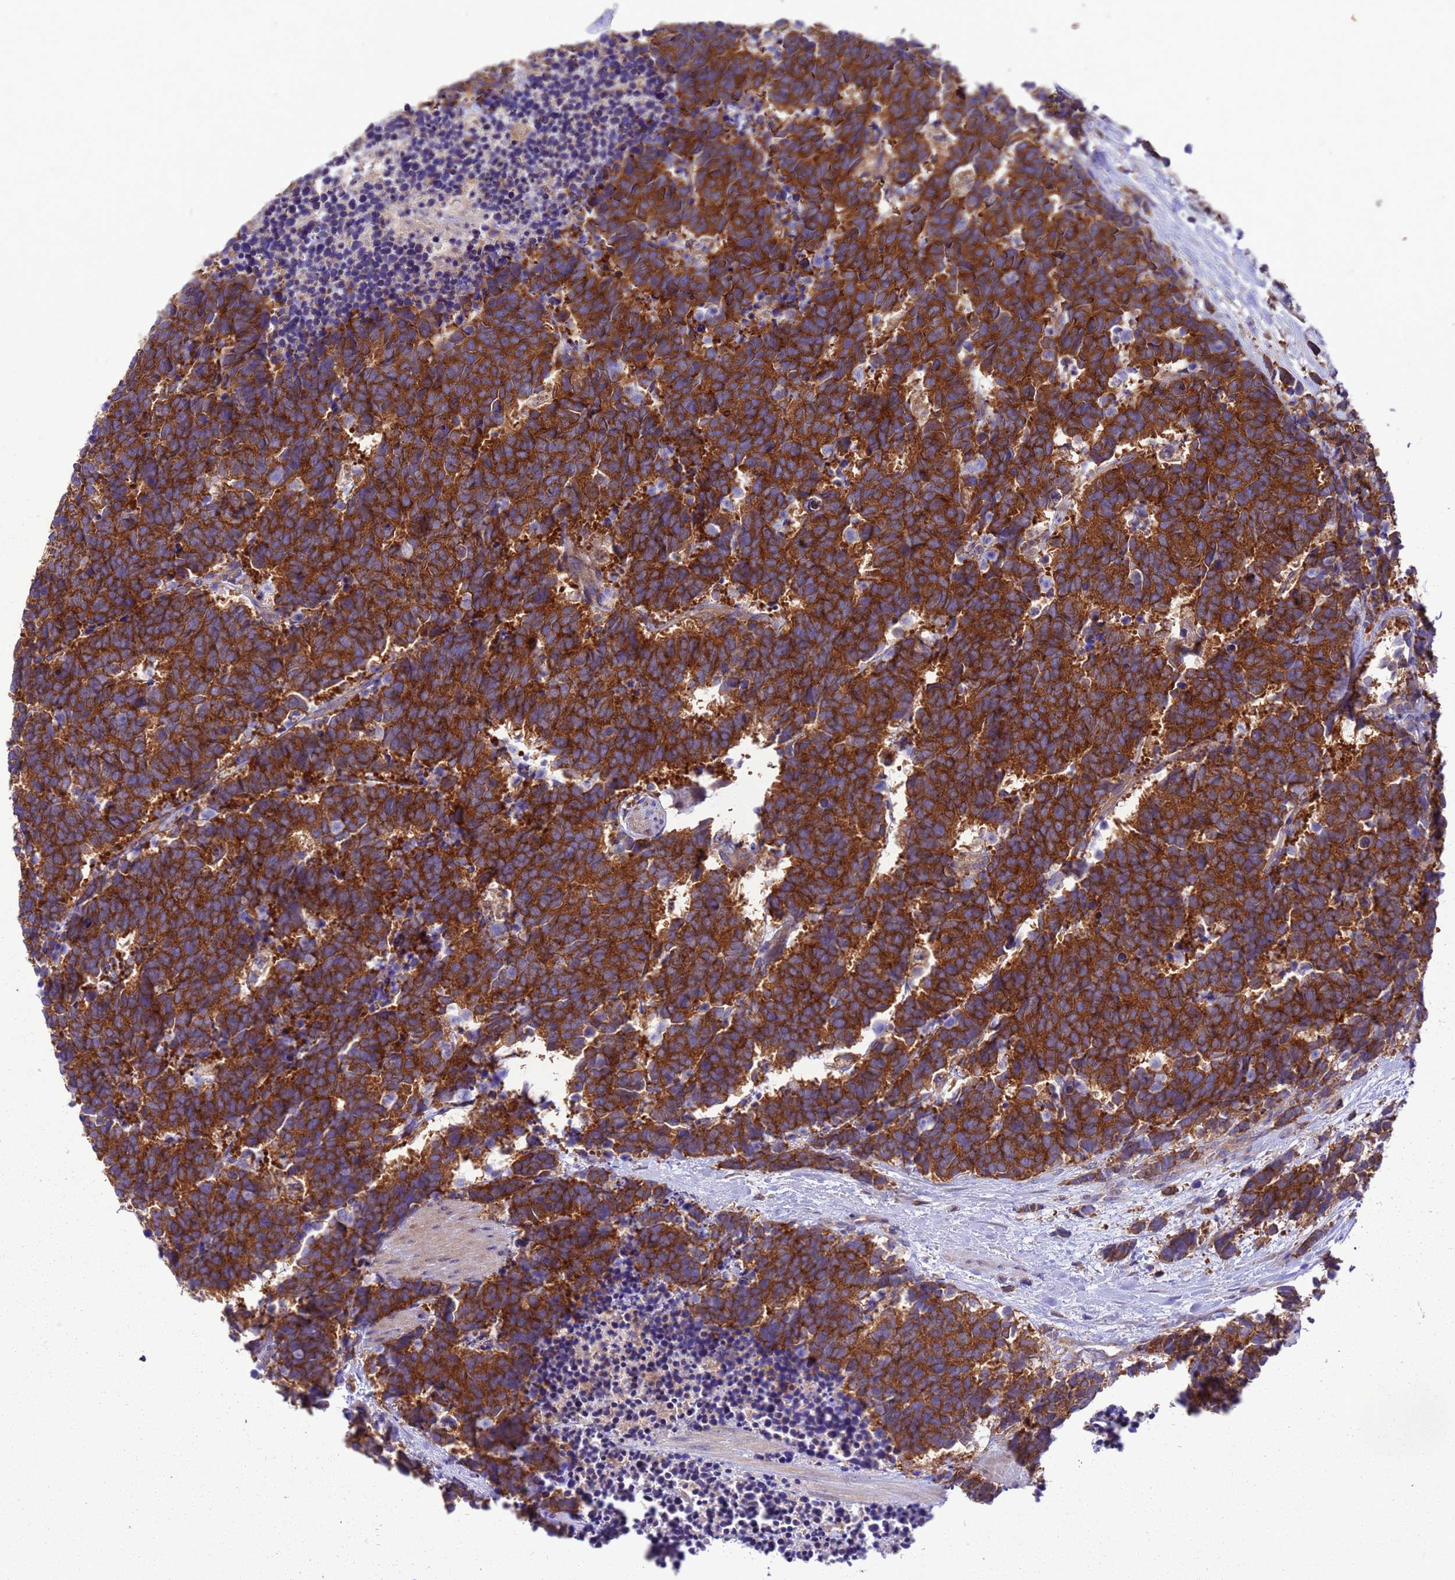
{"staining": {"intensity": "strong", "quantity": ">75%", "location": "cytoplasmic/membranous"}, "tissue": "carcinoid", "cell_type": "Tumor cells", "image_type": "cancer", "snomed": [{"axis": "morphology", "description": "Carcinoma, NOS"}, {"axis": "morphology", "description": "Carcinoid, malignant, NOS"}, {"axis": "topography", "description": "Prostate"}], "caption": "Protein staining by IHC displays strong cytoplasmic/membranous expression in about >75% of tumor cells in carcinoid (malignant).", "gene": "ARHGAP12", "patient": {"sex": "male", "age": 57}}